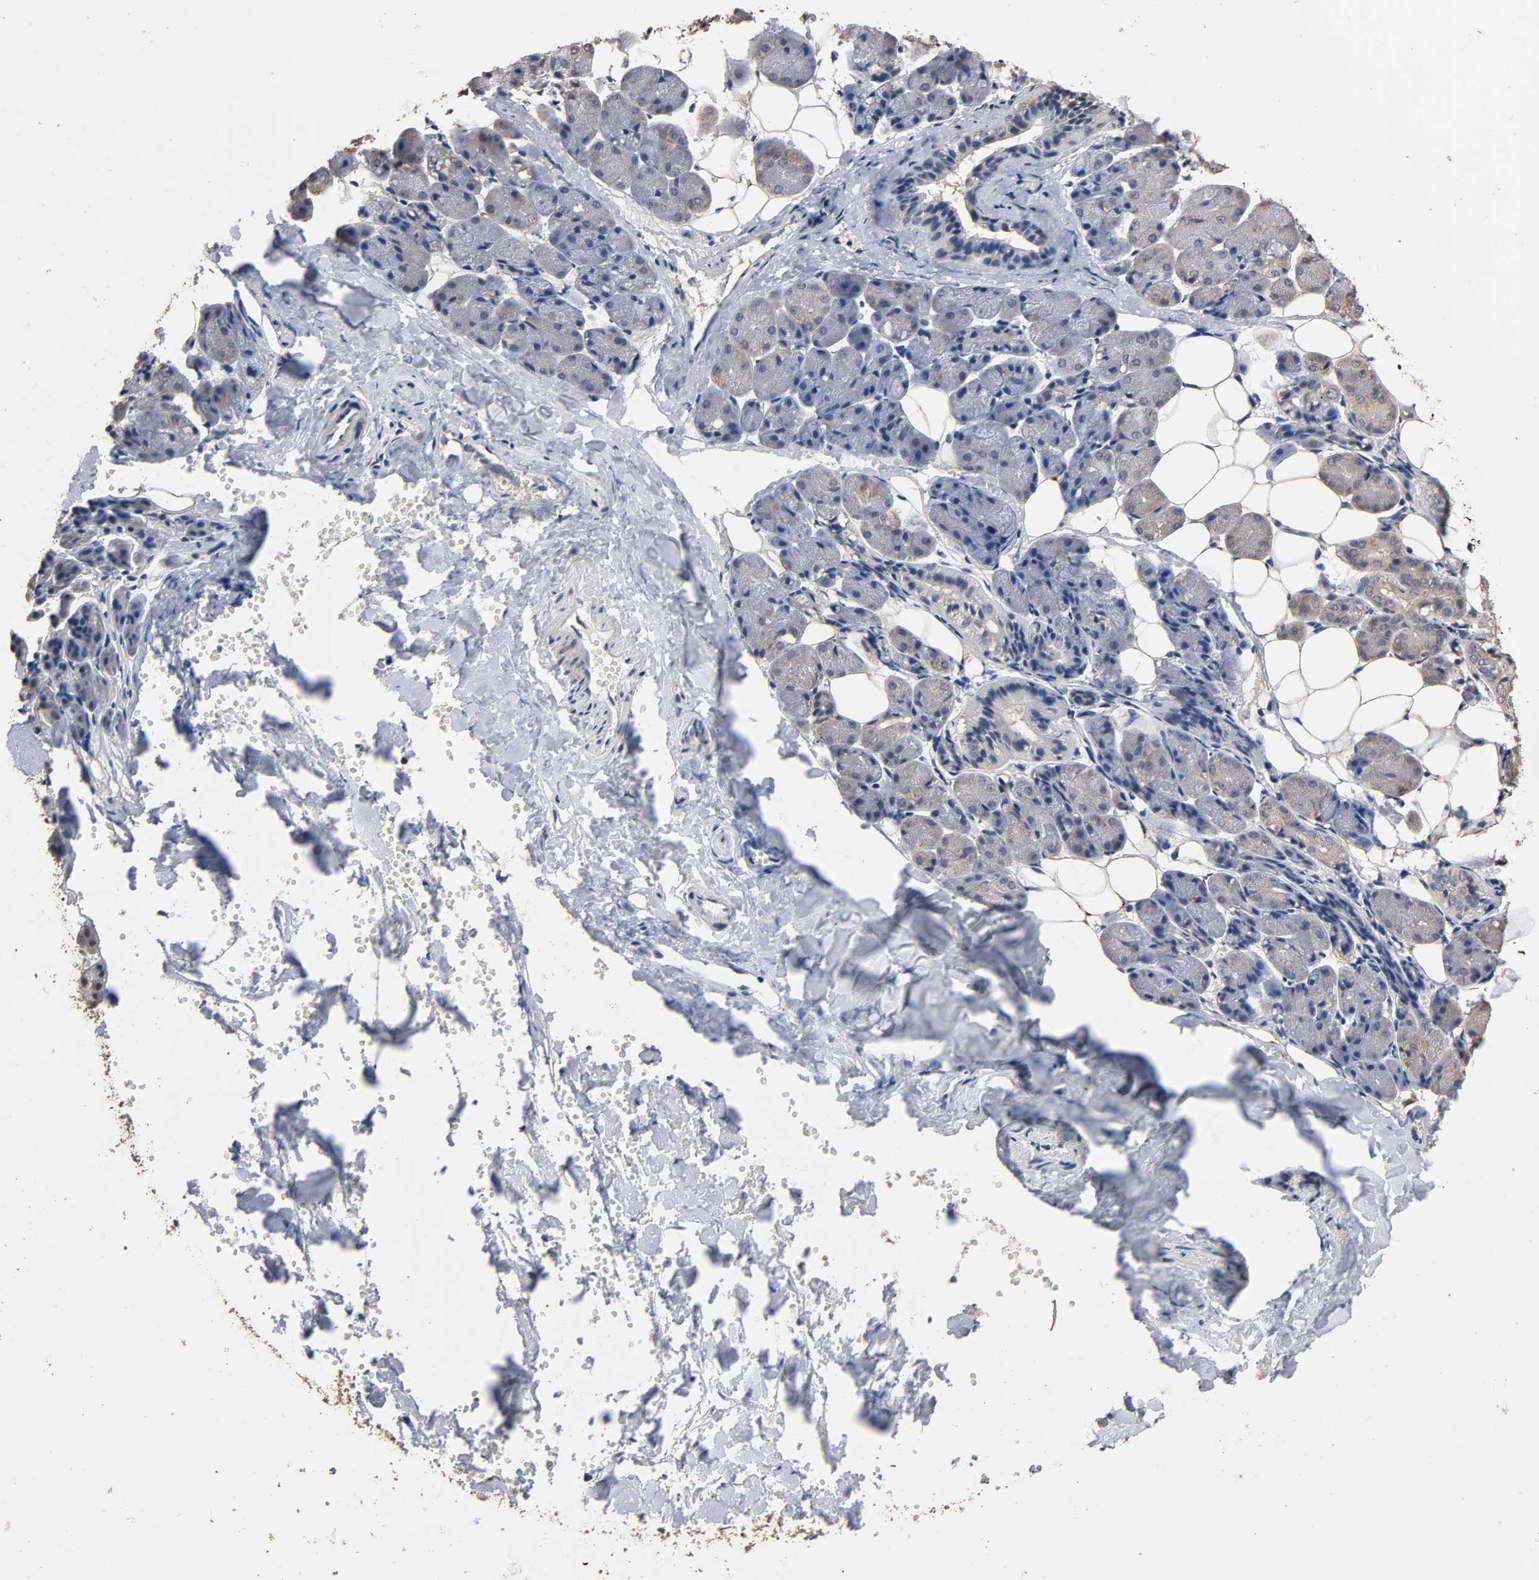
{"staining": {"intensity": "weak", "quantity": "<25%", "location": "cytoplasmic/membranous"}, "tissue": "salivary gland", "cell_type": "Glandular cells", "image_type": "normal", "snomed": [{"axis": "morphology", "description": "Normal tissue, NOS"}, {"axis": "morphology", "description": "Adenoma, NOS"}, {"axis": "topography", "description": "Salivary gland"}], "caption": "An immunohistochemistry histopathology image of benign salivary gland is shown. There is no staining in glandular cells of salivary gland. Brightfield microscopy of IHC stained with DAB (3,3'-diaminobenzidine) (brown) and hematoxylin (blue), captured at high magnification.", "gene": "ARHGEF7", "patient": {"sex": "female", "age": 32}}